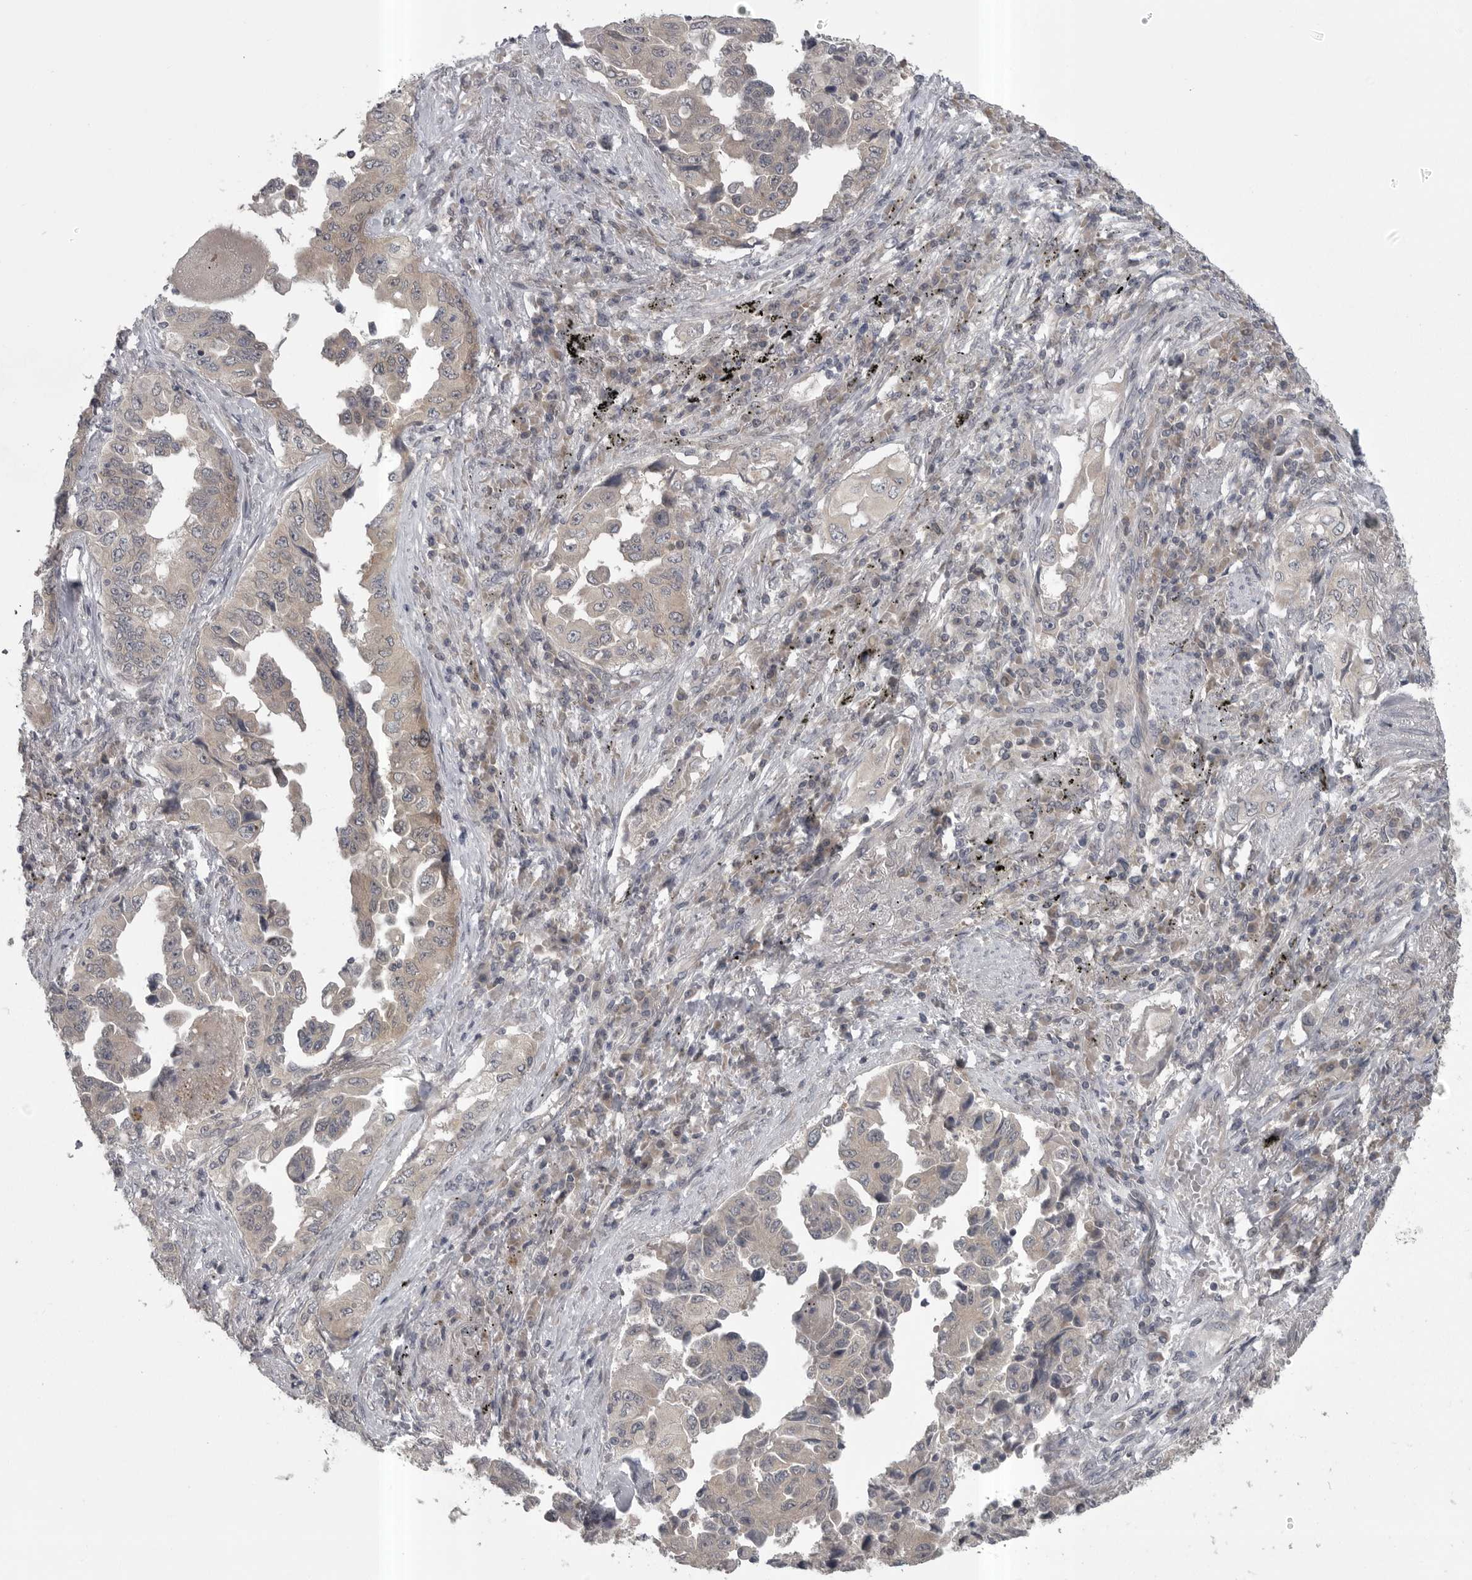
{"staining": {"intensity": "weak", "quantity": "25%-75%", "location": "cytoplasmic/membranous"}, "tissue": "lung cancer", "cell_type": "Tumor cells", "image_type": "cancer", "snomed": [{"axis": "morphology", "description": "Adenocarcinoma, NOS"}, {"axis": "topography", "description": "Lung"}], "caption": "Human lung cancer (adenocarcinoma) stained for a protein (brown) shows weak cytoplasmic/membranous positive positivity in approximately 25%-75% of tumor cells.", "gene": "PHF13", "patient": {"sex": "female", "age": 51}}